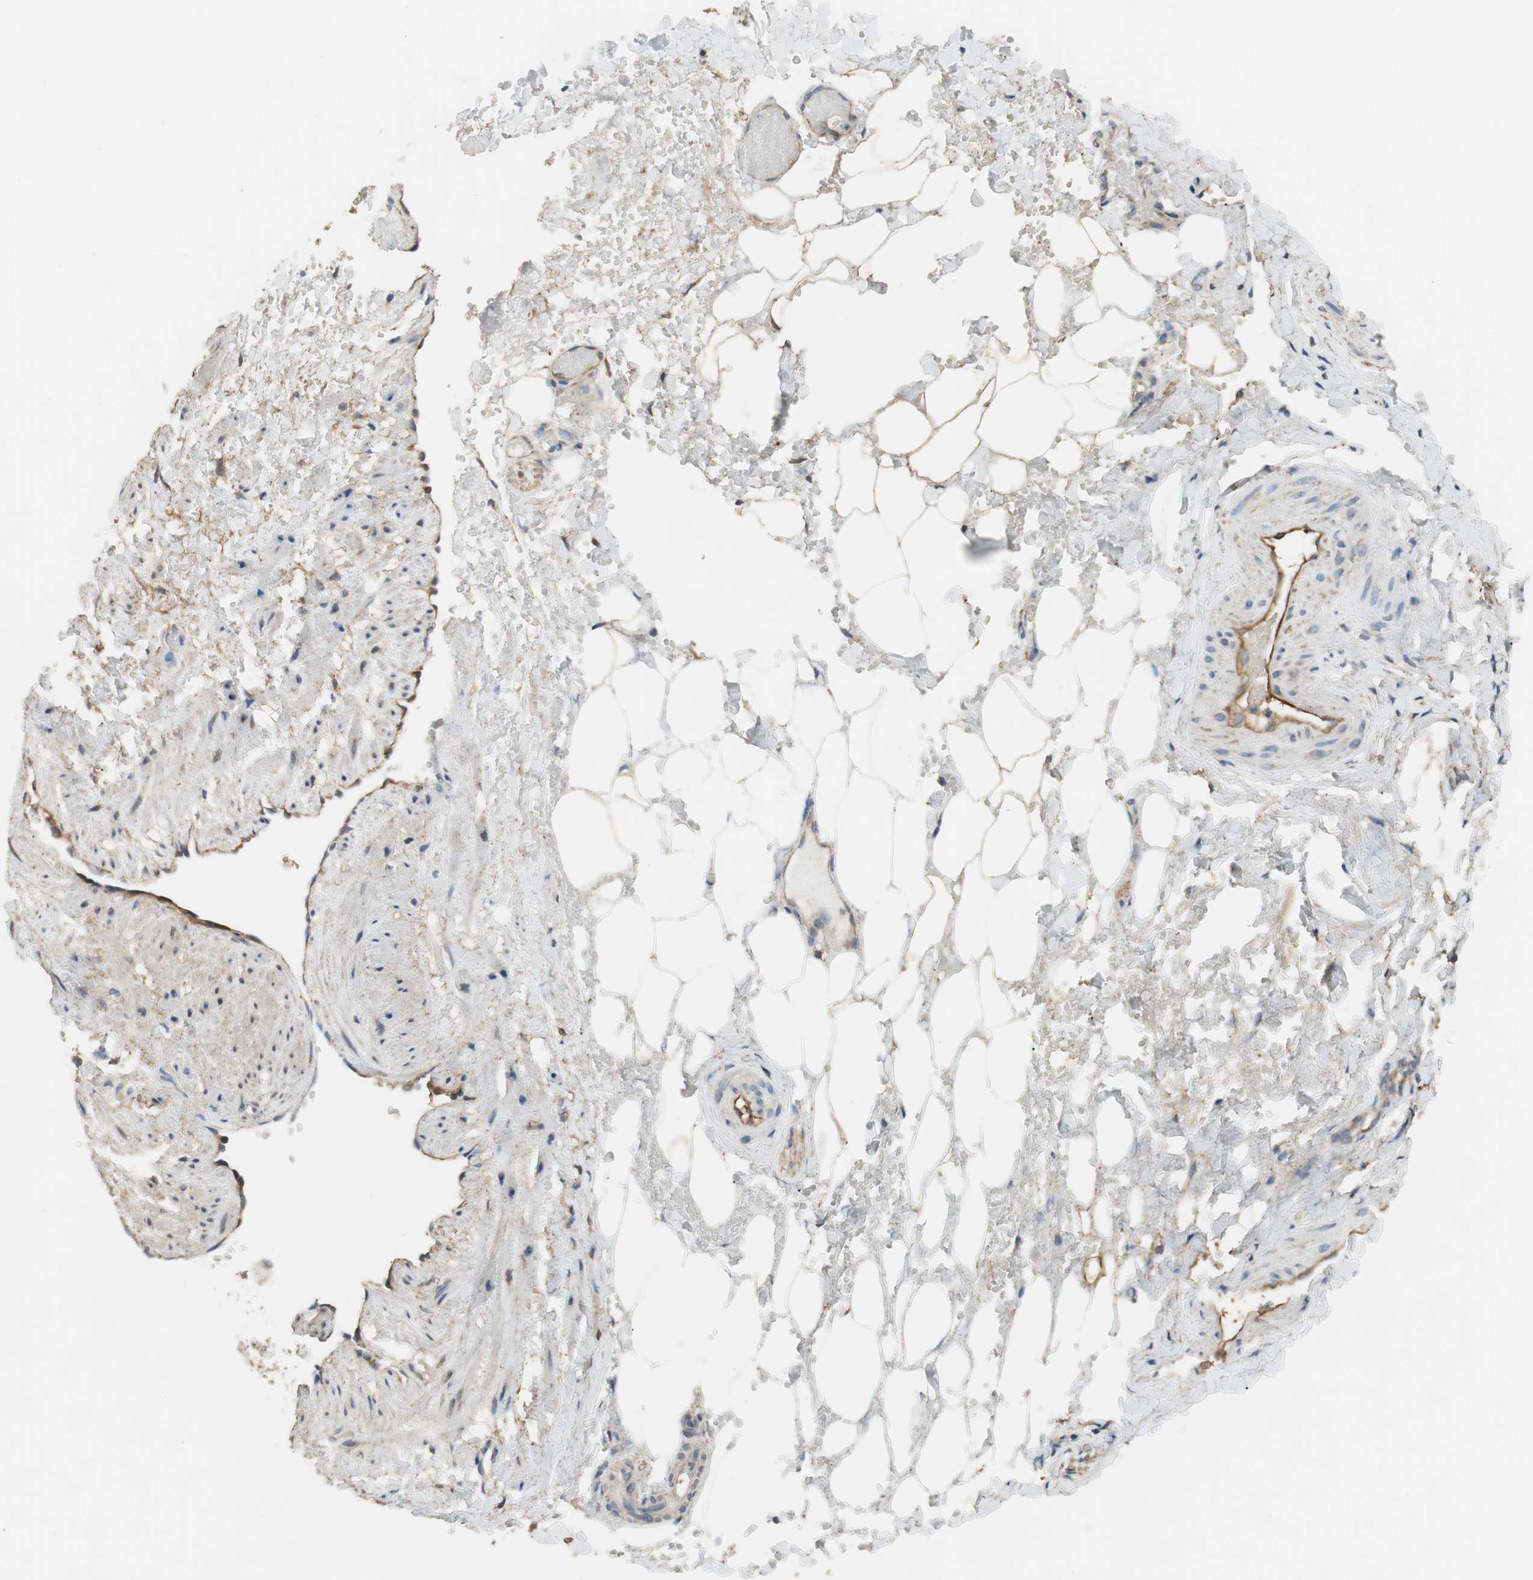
{"staining": {"intensity": "moderate", "quantity": ">75%", "location": "cytoplasmic/membranous"}, "tissue": "adipose tissue", "cell_type": "Adipocytes", "image_type": "normal", "snomed": [{"axis": "morphology", "description": "Normal tissue, NOS"}, {"axis": "topography", "description": "Soft tissue"}, {"axis": "topography", "description": "Vascular tissue"}], "caption": "This micrograph demonstrates normal adipose tissue stained with immunohistochemistry to label a protein in brown. The cytoplasmic/membranous of adipocytes show moderate positivity for the protein. Nuclei are counter-stained blue.", "gene": "ALDH1A2", "patient": {"sex": "female", "age": 35}}